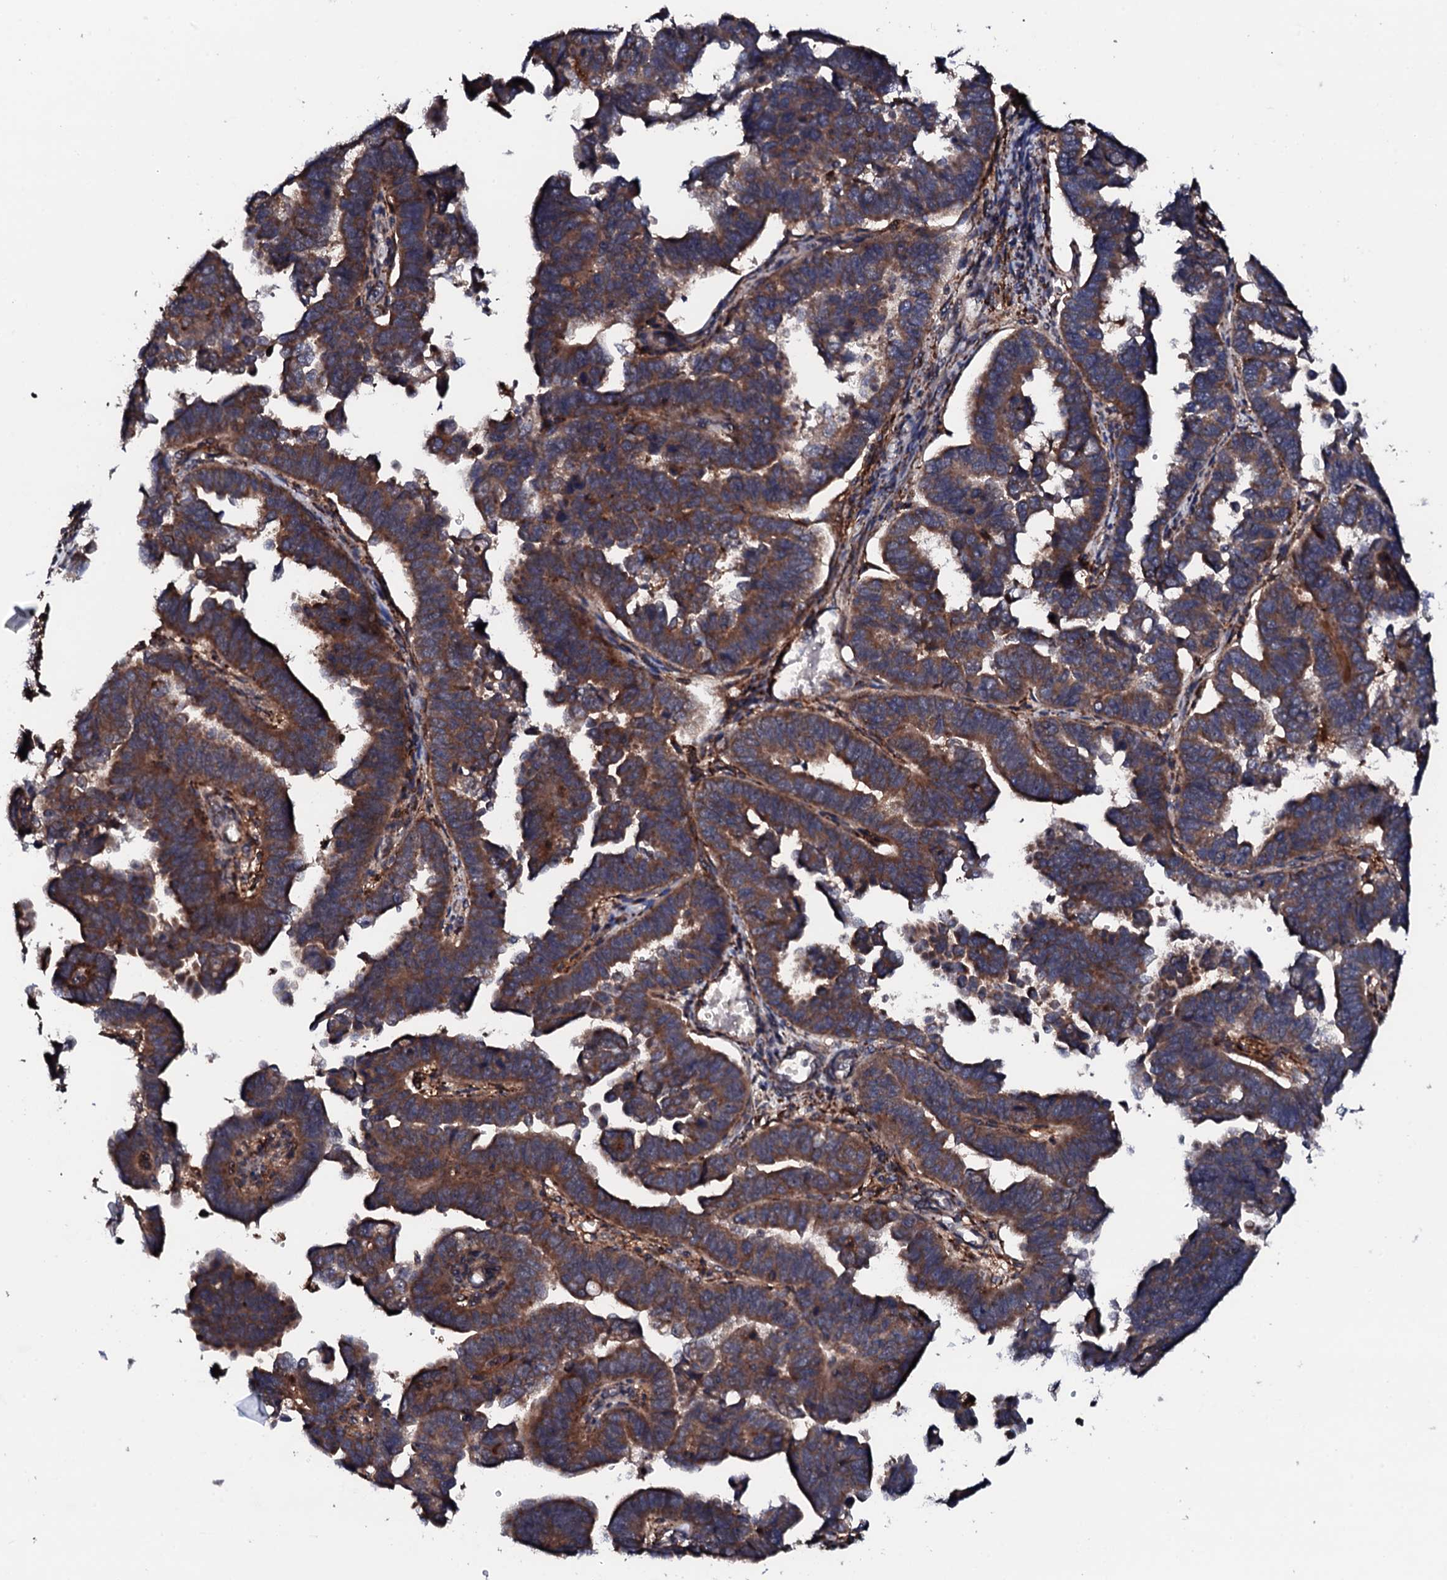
{"staining": {"intensity": "moderate", "quantity": ">75%", "location": "cytoplasmic/membranous"}, "tissue": "endometrial cancer", "cell_type": "Tumor cells", "image_type": "cancer", "snomed": [{"axis": "morphology", "description": "Adenocarcinoma, NOS"}, {"axis": "topography", "description": "Endometrium"}], "caption": "Immunohistochemical staining of human adenocarcinoma (endometrial) demonstrates moderate cytoplasmic/membranous protein positivity in about >75% of tumor cells.", "gene": "EDC3", "patient": {"sex": "female", "age": 75}}